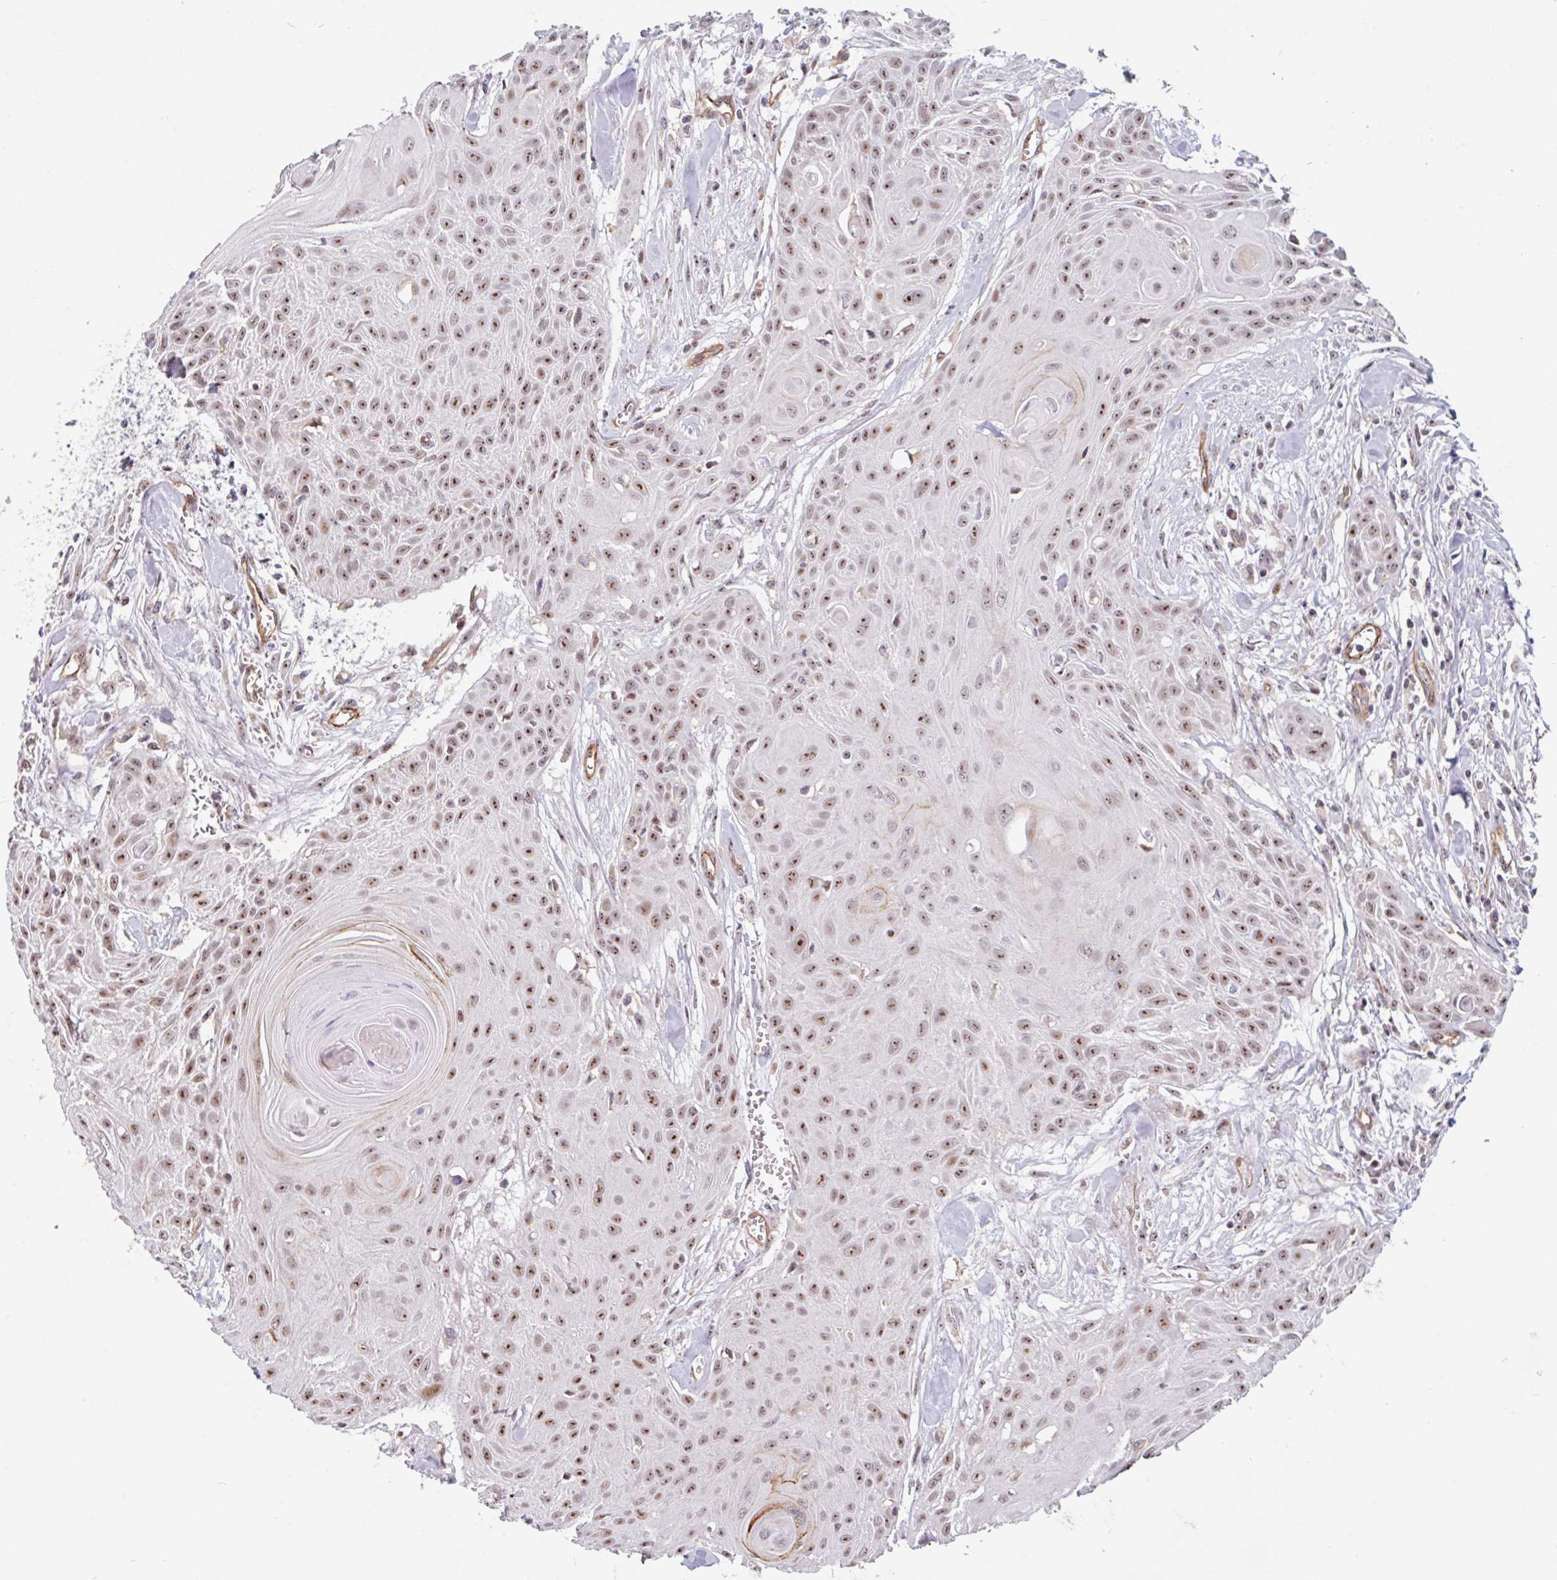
{"staining": {"intensity": "moderate", "quantity": ">75%", "location": "nuclear"}, "tissue": "head and neck cancer", "cell_type": "Tumor cells", "image_type": "cancer", "snomed": [{"axis": "morphology", "description": "Squamous cell carcinoma, NOS"}, {"axis": "topography", "description": "Lymph node"}, {"axis": "topography", "description": "Salivary gland"}, {"axis": "topography", "description": "Head-Neck"}], "caption": "IHC image of neoplastic tissue: human head and neck cancer (squamous cell carcinoma) stained using immunohistochemistry (IHC) reveals medium levels of moderate protein expression localized specifically in the nuclear of tumor cells, appearing as a nuclear brown color.", "gene": "ZNF689", "patient": {"sex": "female", "age": 74}}